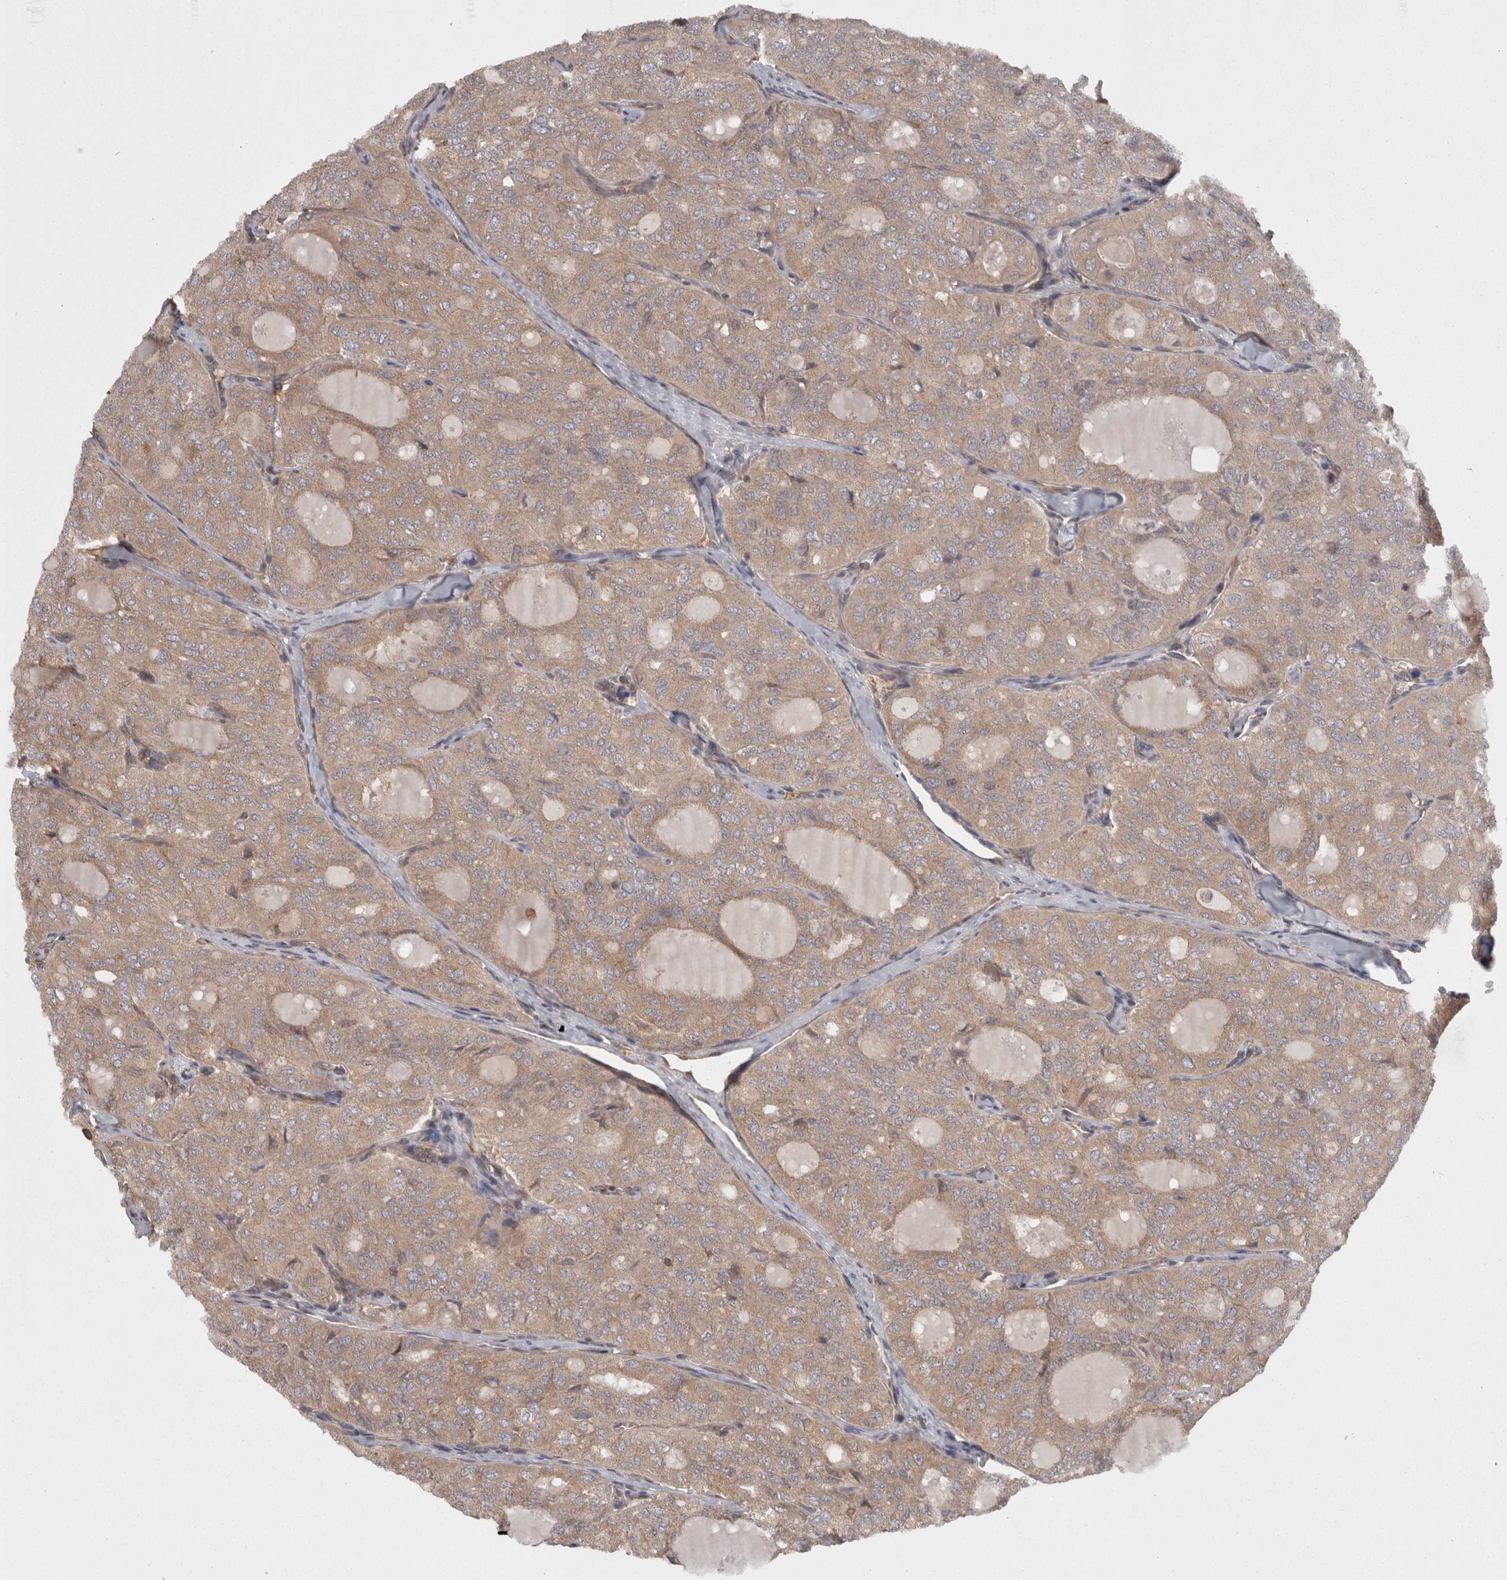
{"staining": {"intensity": "moderate", "quantity": ">75%", "location": "cytoplasmic/membranous"}, "tissue": "thyroid cancer", "cell_type": "Tumor cells", "image_type": "cancer", "snomed": [{"axis": "morphology", "description": "Follicular adenoma carcinoma, NOS"}, {"axis": "topography", "description": "Thyroid gland"}], "caption": "Follicular adenoma carcinoma (thyroid) was stained to show a protein in brown. There is medium levels of moderate cytoplasmic/membranous positivity in approximately >75% of tumor cells. Using DAB (3,3'-diaminobenzidine) (brown) and hematoxylin (blue) stains, captured at high magnification using brightfield microscopy.", "gene": "SMCR8", "patient": {"sex": "male", "age": 75}}